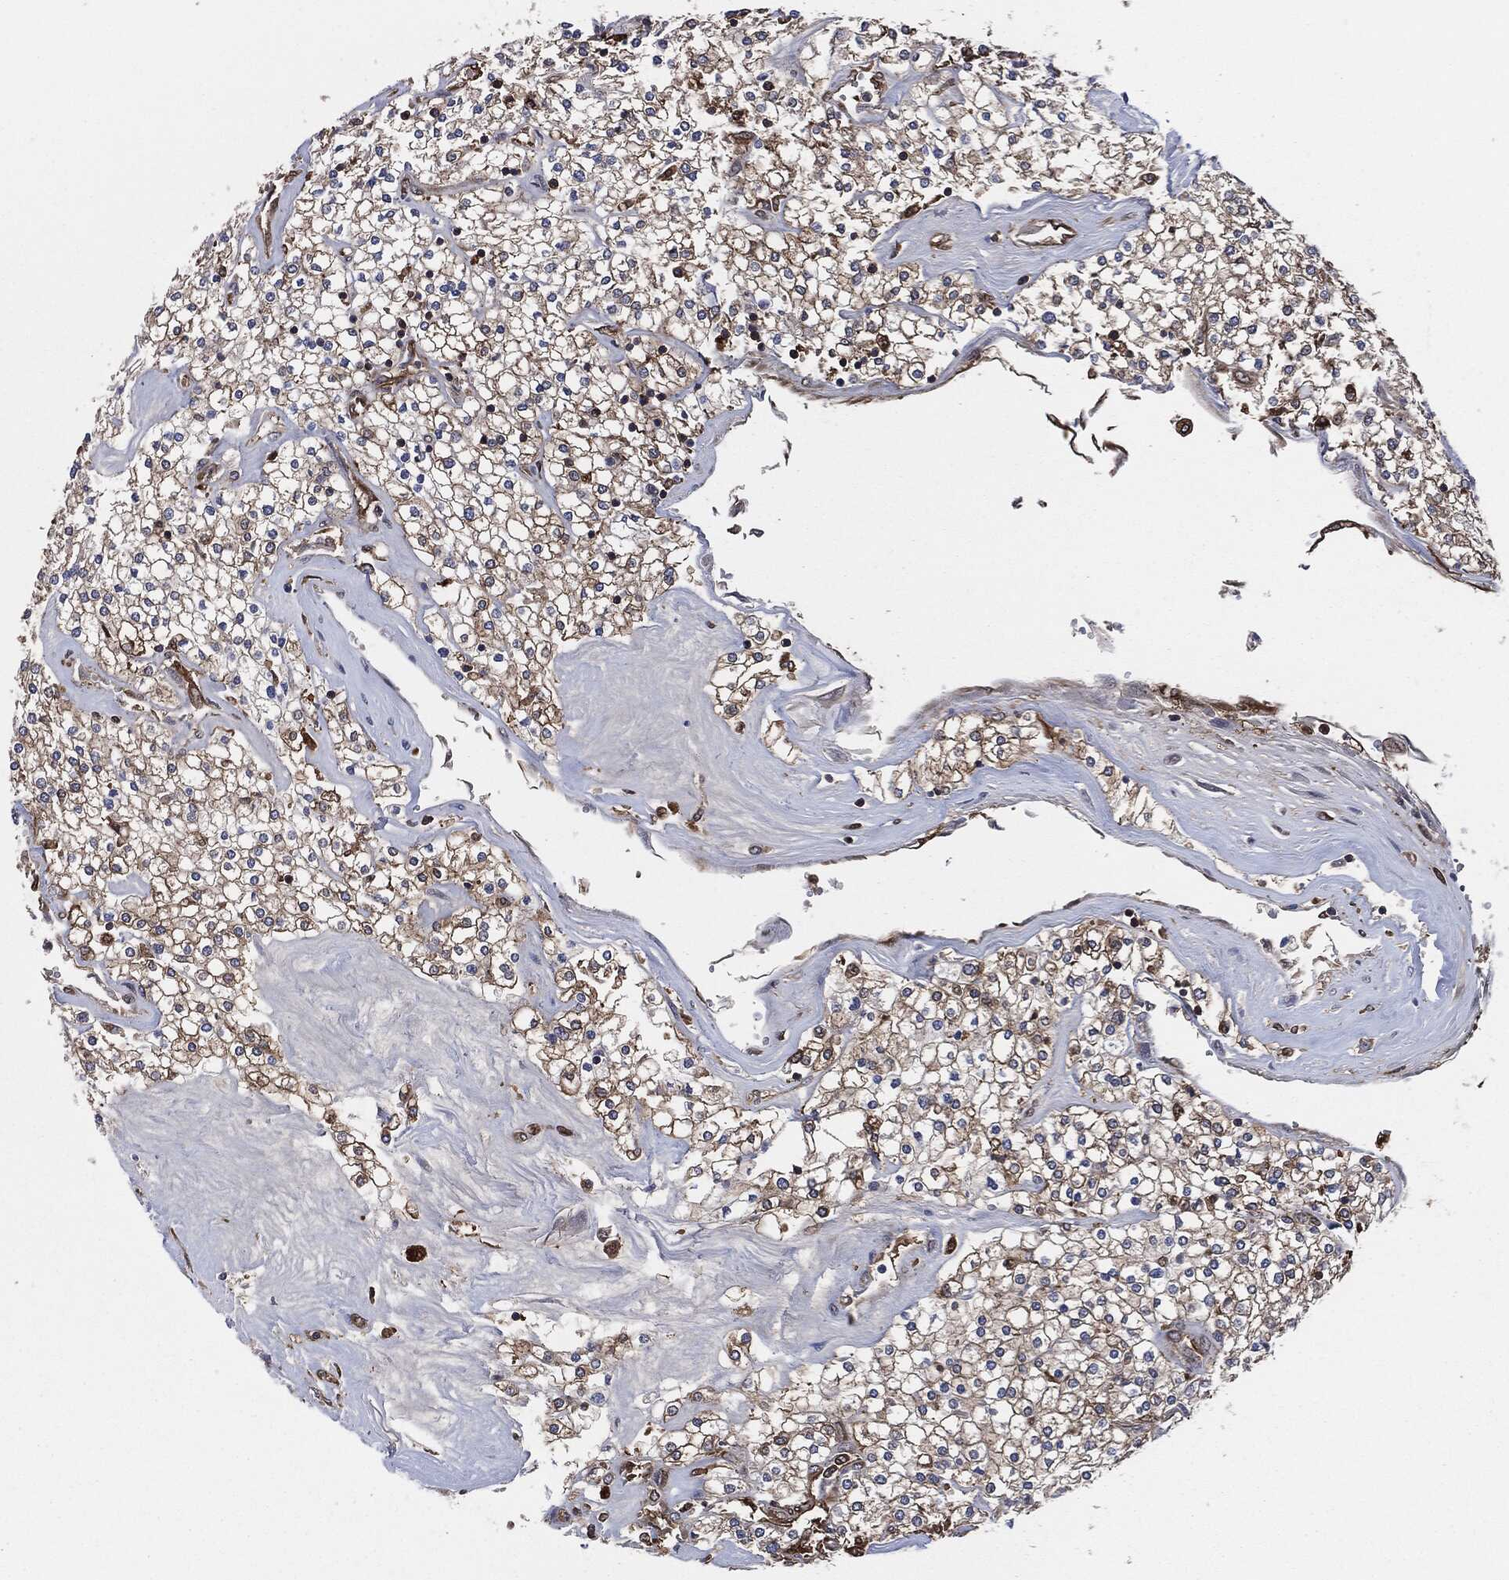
{"staining": {"intensity": "moderate", "quantity": ">75%", "location": "cytoplasmic/membranous"}, "tissue": "renal cancer", "cell_type": "Tumor cells", "image_type": "cancer", "snomed": [{"axis": "morphology", "description": "Adenocarcinoma, NOS"}, {"axis": "topography", "description": "Kidney"}], "caption": "Moderate cytoplasmic/membranous staining is seen in approximately >75% of tumor cells in renal cancer.", "gene": "XPNPEP1", "patient": {"sex": "male", "age": 80}}